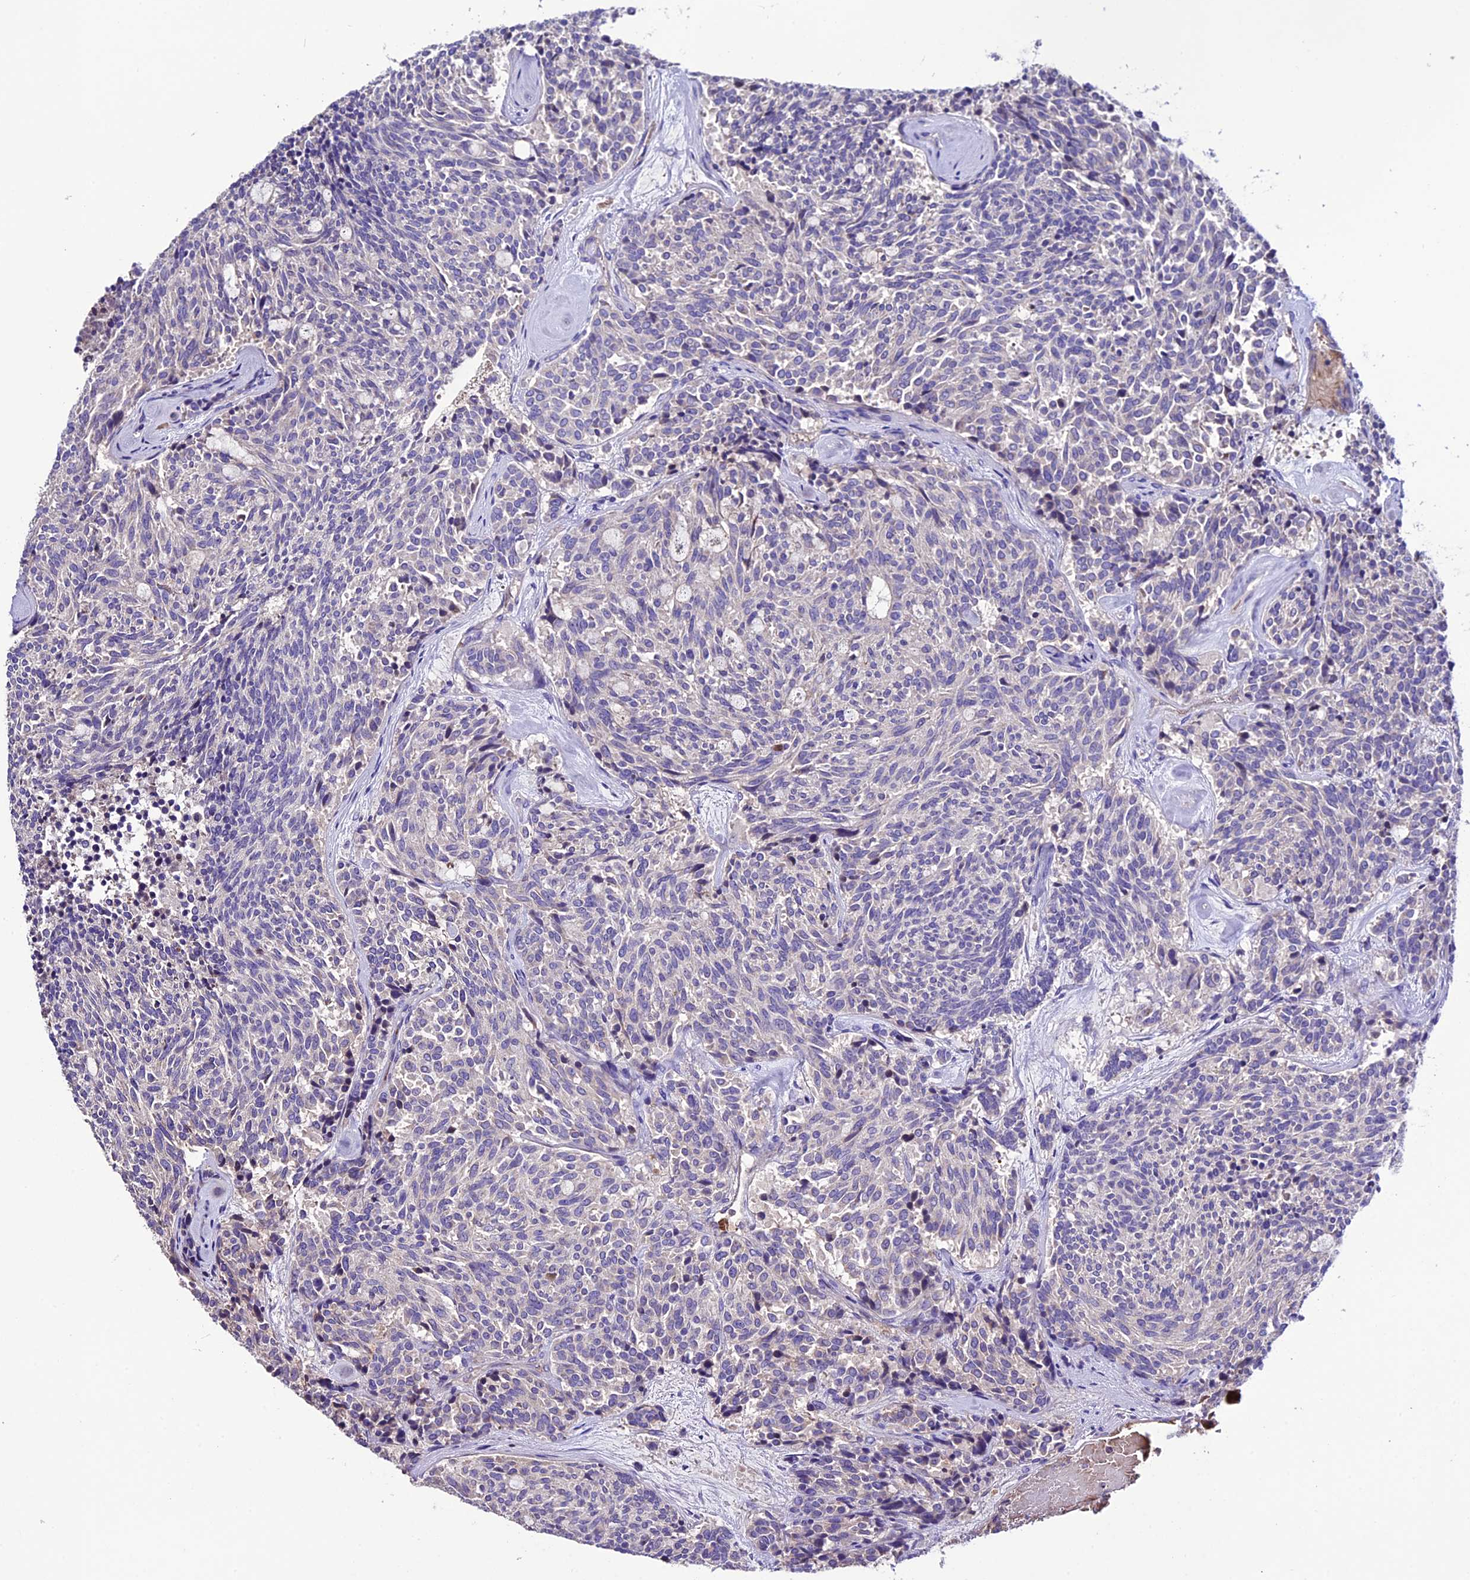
{"staining": {"intensity": "negative", "quantity": "none", "location": "none"}, "tissue": "carcinoid", "cell_type": "Tumor cells", "image_type": "cancer", "snomed": [{"axis": "morphology", "description": "Carcinoid, malignant, NOS"}, {"axis": "topography", "description": "Pancreas"}], "caption": "This is an IHC histopathology image of carcinoid. There is no expression in tumor cells.", "gene": "TCP11L2", "patient": {"sex": "female", "age": 54}}